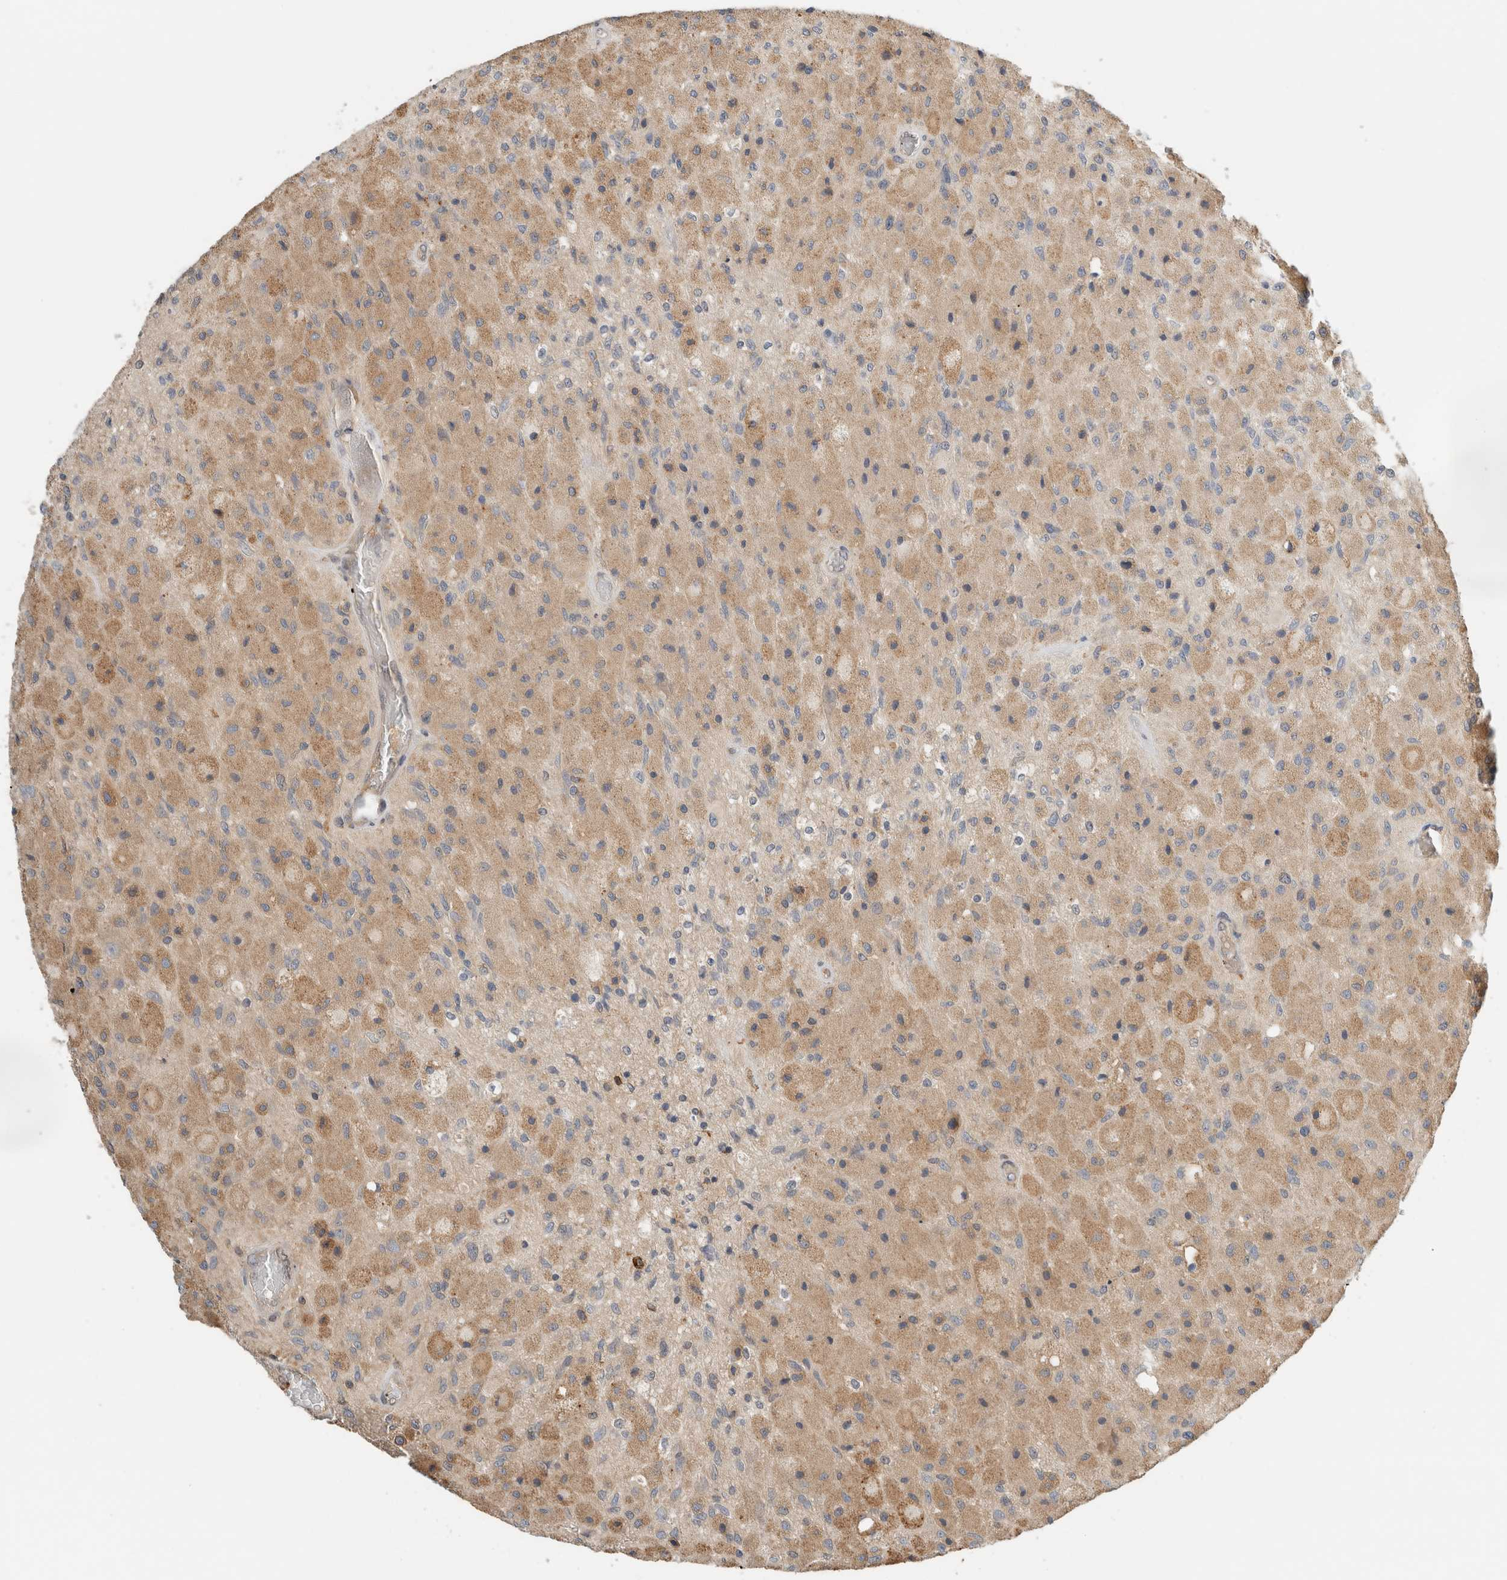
{"staining": {"intensity": "moderate", "quantity": ">75%", "location": "cytoplasmic/membranous"}, "tissue": "glioma", "cell_type": "Tumor cells", "image_type": "cancer", "snomed": [{"axis": "morphology", "description": "Normal tissue, NOS"}, {"axis": "morphology", "description": "Glioma, malignant, High grade"}, {"axis": "topography", "description": "Cerebral cortex"}], "caption": "A micrograph showing moderate cytoplasmic/membranous expression in about >75% of tumor cells in malignant high-grade glioma, as visualized by brown immunohistochemical staining.", "gene": "PFDN4", "patient": {"sex": "male", "age": 77}}